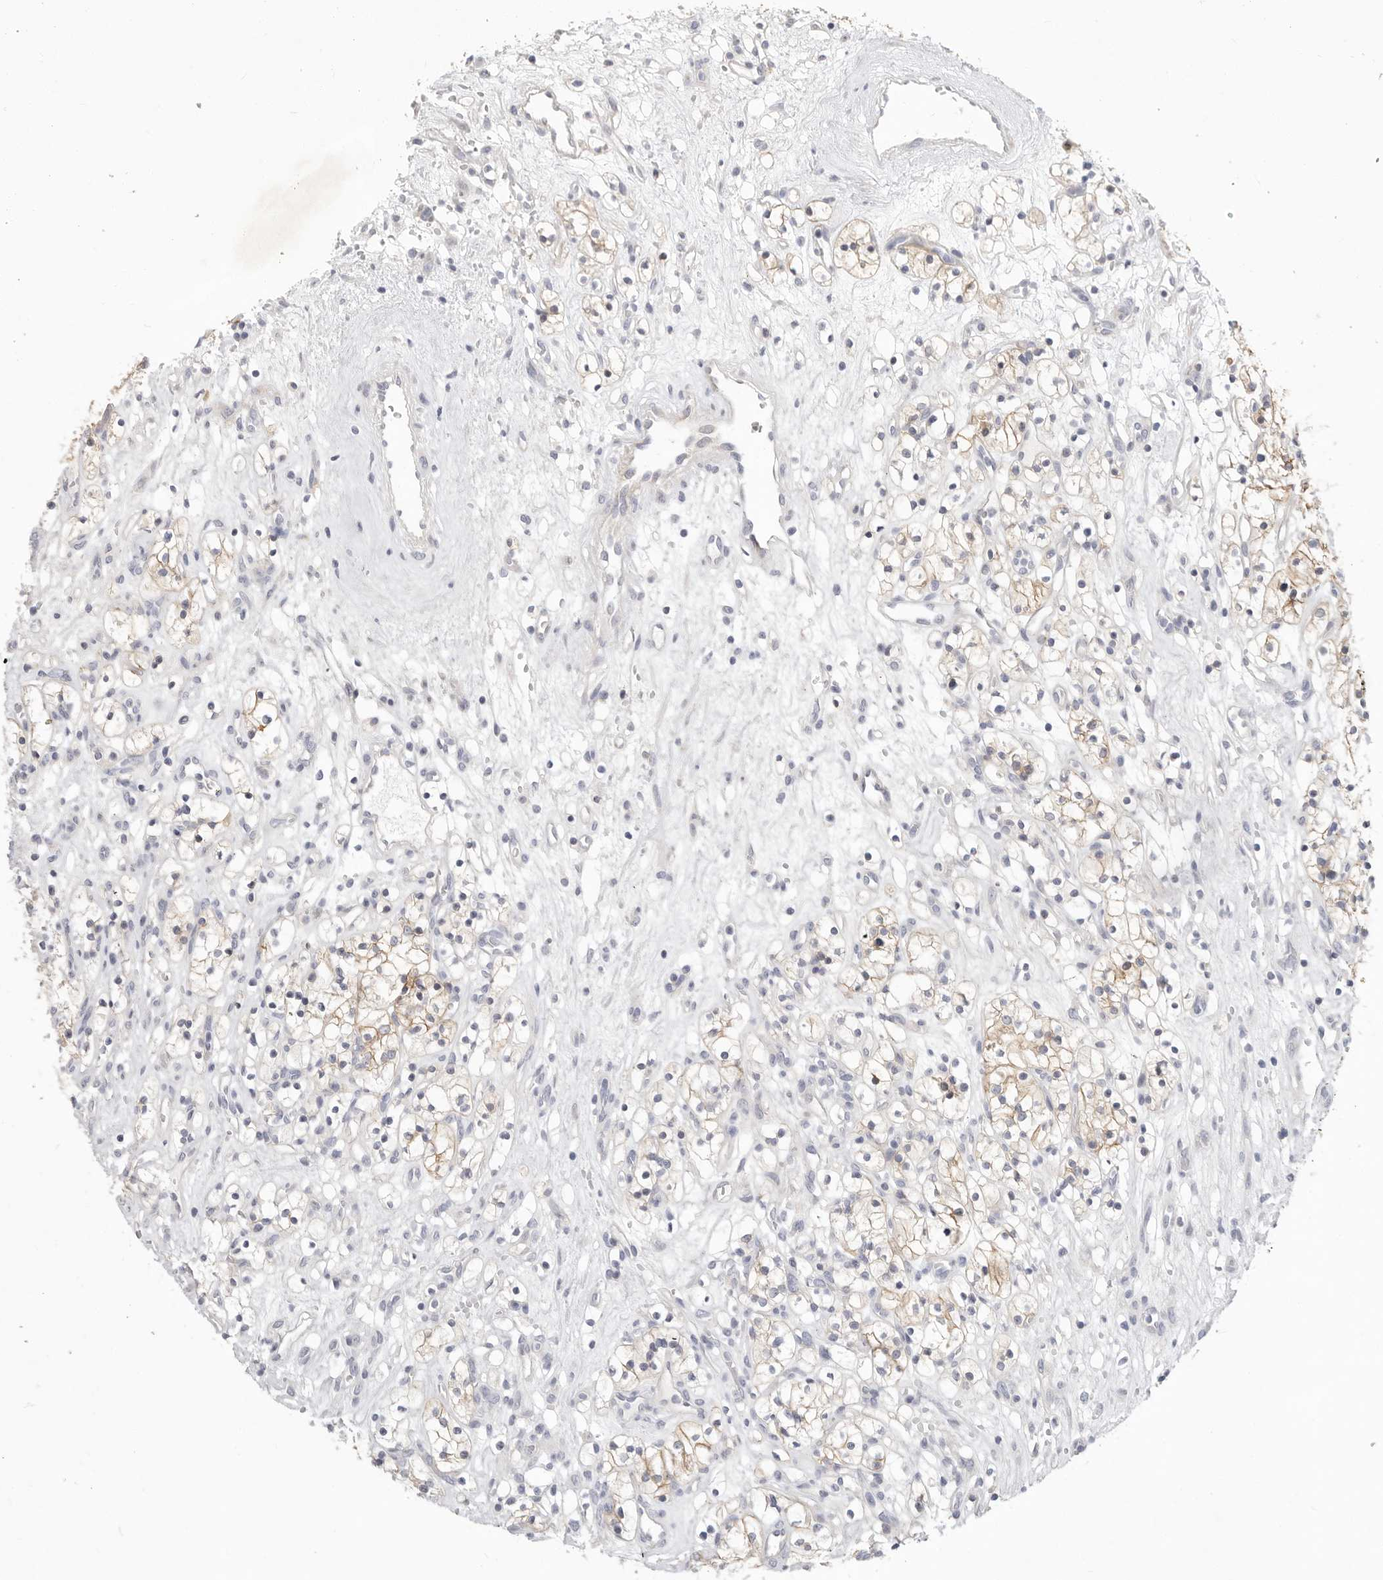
{"staining": {"intensity": "weak", "quantity": "25%-75%", "location": "cytoplasmic/membranous"}, "tissue": "renal cancer", "cell_type": "Tumor cells", "image_type": "cancer", "snomed": [{"axis": "morphology", "description": "Adenocarcinoma, NOS"}, {"axis": "topography", "description": "Kidney"}], "caption": "Immunohistochemistry of renal cancer shows low levels of weak cytoplasmic/membranous staining in about 25%-75% of tumor cells.", "gene": "USH1C", "patient": {"sex": "female", "age": 57}}